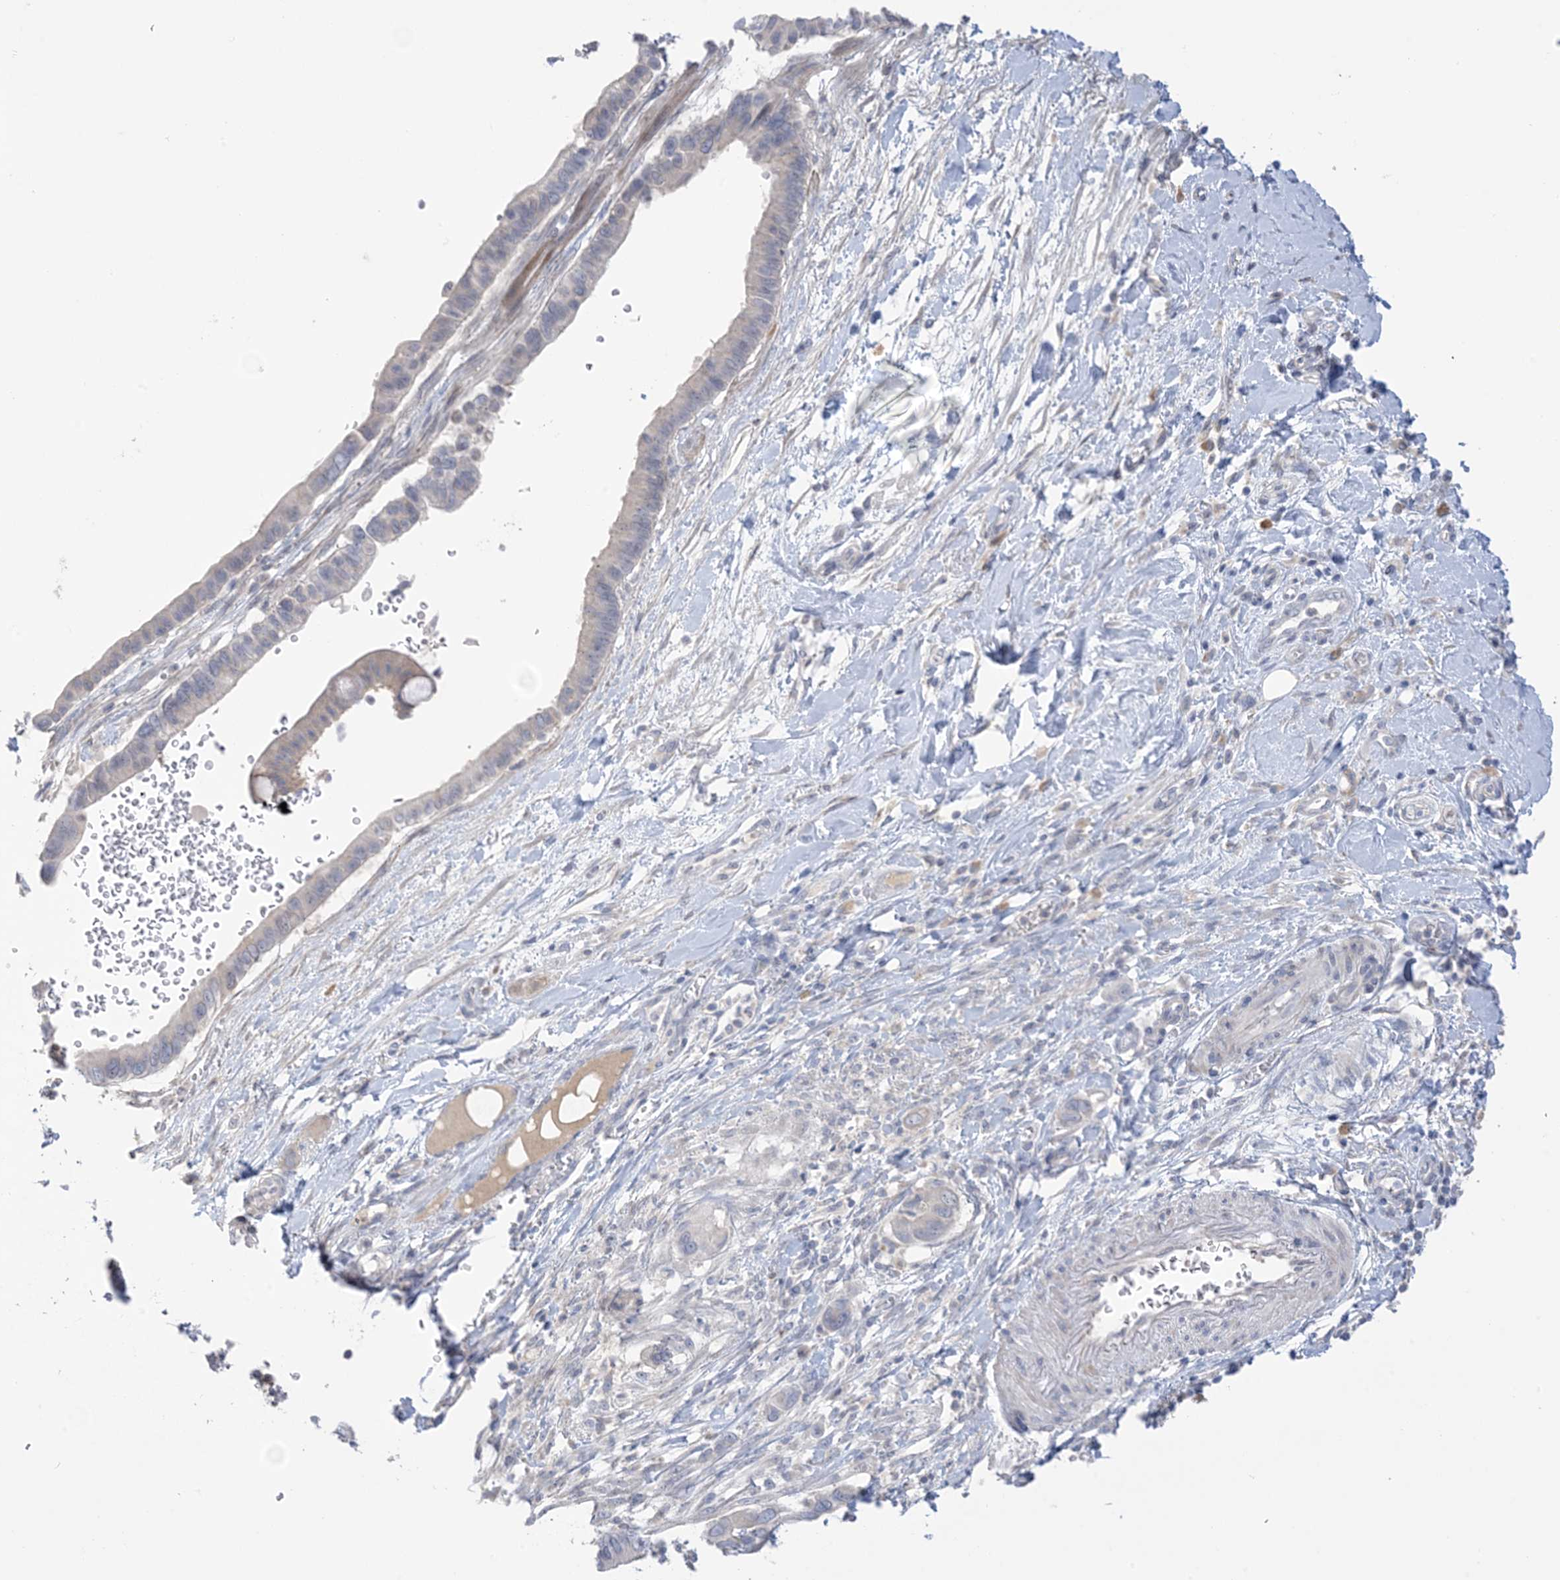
{"staining": {"intensity": "negative", "quantity": "none", "location": "none"}, "tissue": "pancreatic cancer", "cell_type": "Tumor cells", "image_type": "cancer", "snomed": [{"axis": "morphology", "description": "Adenocarcinoma, NOS"}, {"axis": "topography", "description": "Pancreas"}], "caption": "Immunohistochemistry (IHC) photomicrograph of human adenocarcinoma (pancreatic) stained for a protein (brown), which displays no staining in tumor cells. (DAB (3,3'-diaminobenzidine) IHC visualized using brightfield microscopy, high magnification).", "gene": "TTYH1", "patient": {"sex": "male", "age": 68}}